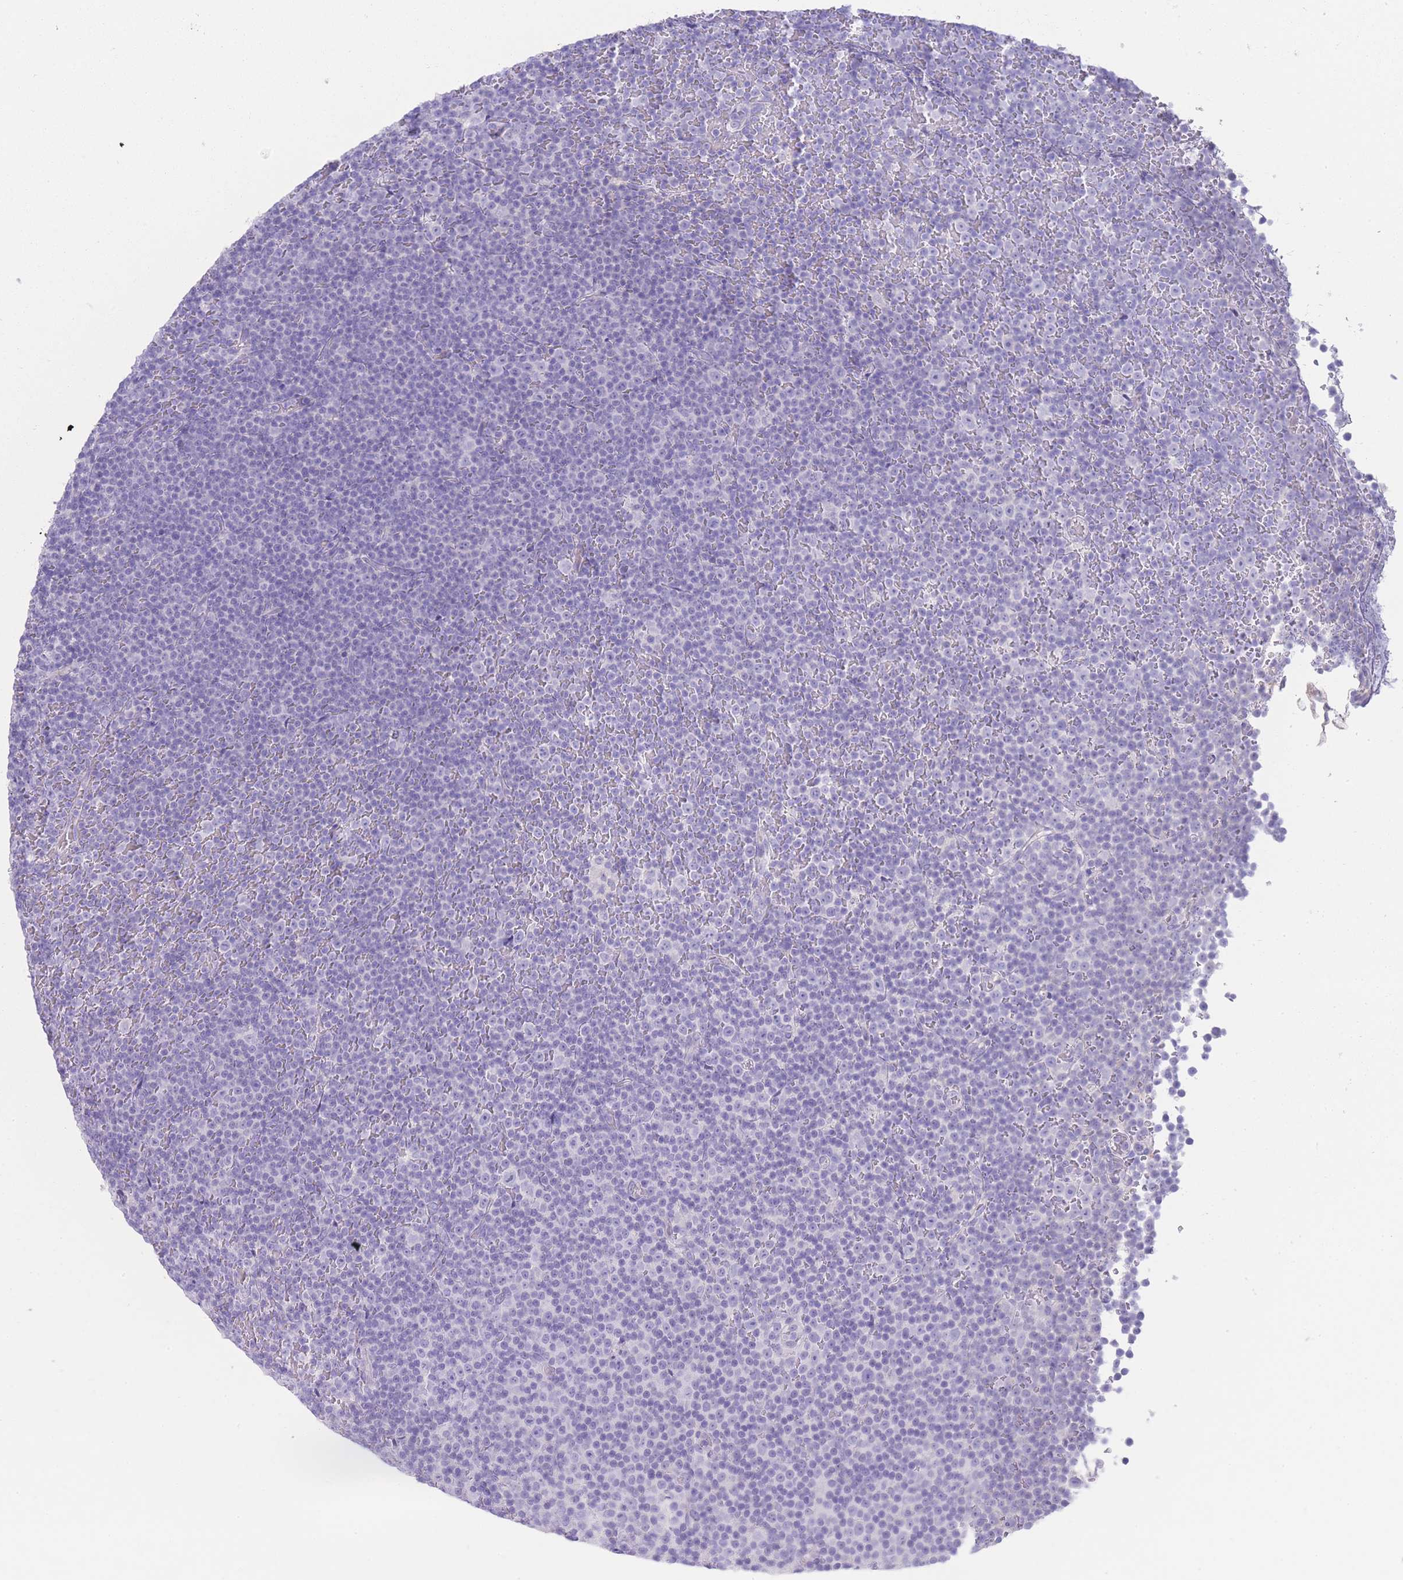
{"staining": {"intensity": "negative", "quantity": "none", "location": "none"}, "tissue": "lymphoma", "cell_type": "Tumor cells", "image_type": "cancer", "snomed": [{"axis": "morphology", "description": "Malignant lymphoma, non-Hodgkin's type, Low grade"}, {"axis": "topography", "description": "Lymph node"}], "caption": "Immunohistochemistry (IHC) of malignant lymphoma, non-Hodgkin's type (low-grade) displays no expression in tumor cells.", "gene": "LRRC37A", "patient": {"sex": "female", "age": 67}}